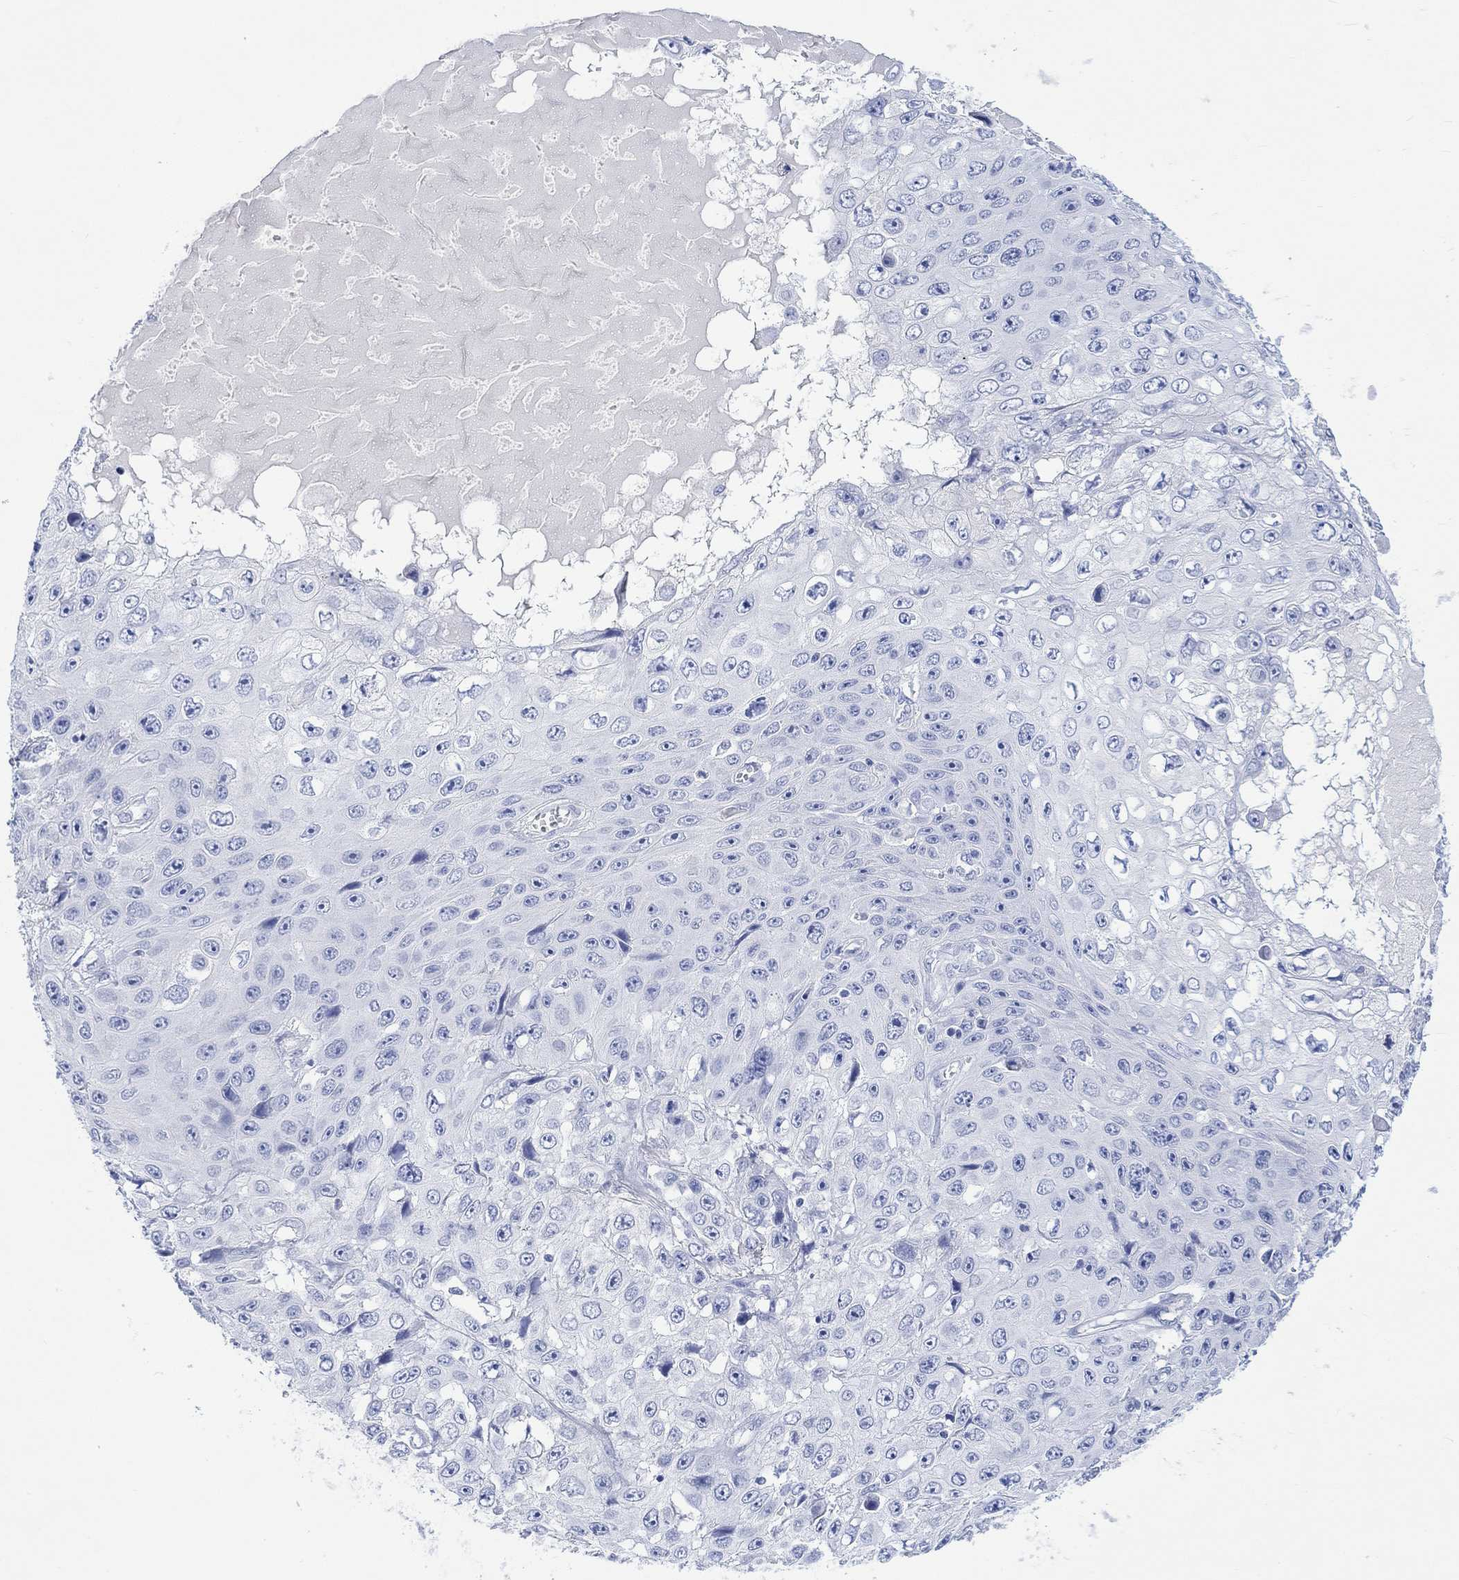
{"staining": {"intensity": "negative", "quantity": "none", "location": "none"}, "tissue": "skin cancer", "cell_type": "Tumor cells", "image_type": "cancer", "snomed": [{"axis": "morphology", "description": "Squamous cell carcinoma, NOS"}, {"axis": "topography", "description": "Skin"}], "caption": "IHC of skin cancer (squamous cell carcinoma) reveals no expression in tumor cells.", "gene": "CALCA", "patient": {"sex": "male", "age": 82}}